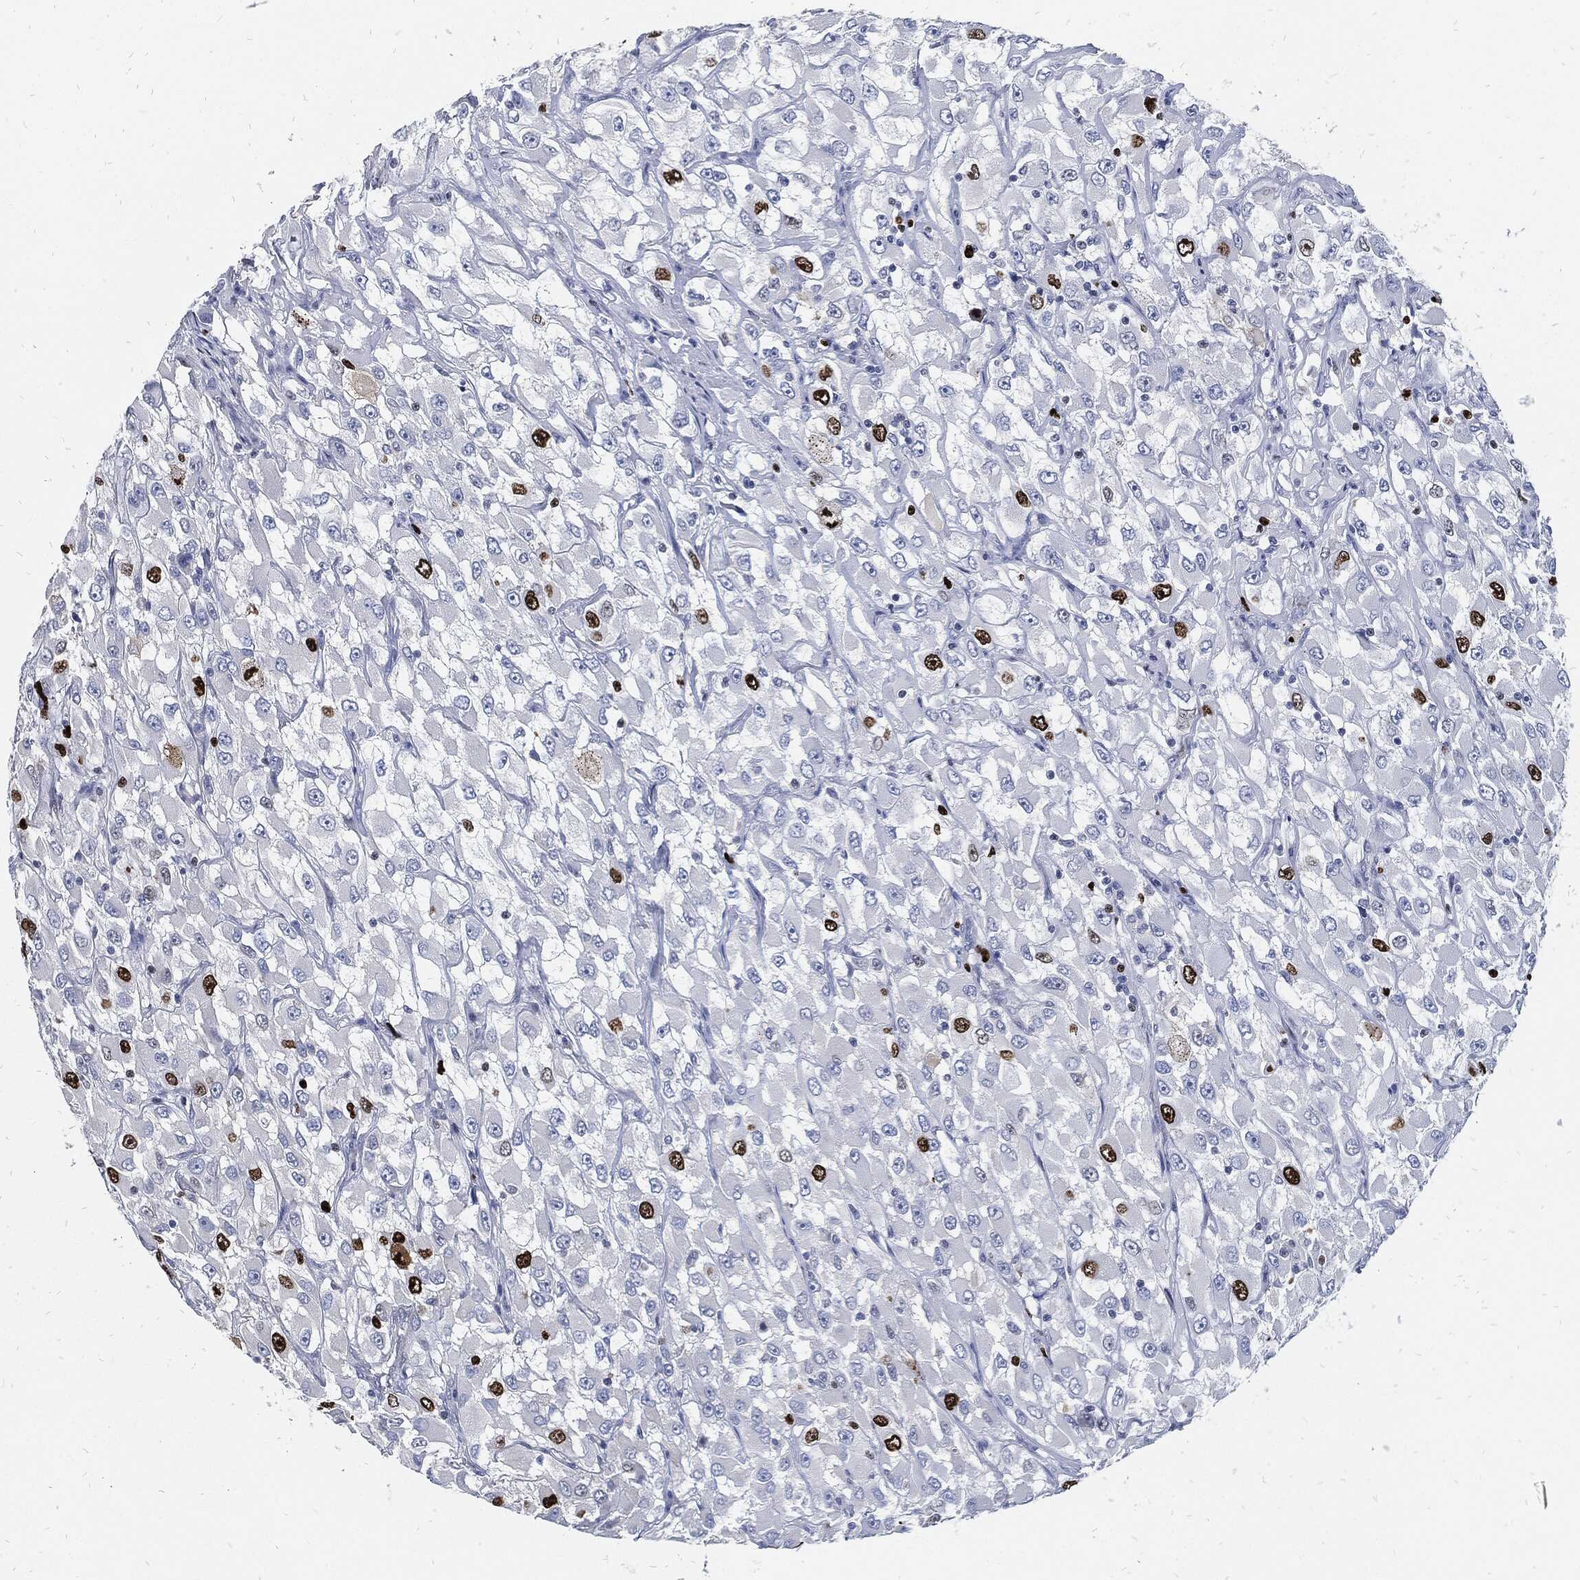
{"staining": {"intensity": "strong", "quantity": "<25%", "location": "nuclear"}, "tissue": "renal cancer", "cell_type": "Tumor cells", "image_type": "cancer", "snomed": [{"axis": "morphology", "description": "Adenocarcinoma, NOS"}, {"axis": "topography", "description": "Kidney"}], "caption": "An image showing strong nuclear expression in about <25% of tumor cells in renal cancer (adenocarcinoma), as visualized by brown immunohistochemical staining.", "gene": "MKI67", "patient": {"sex": "female", "age": 52}}